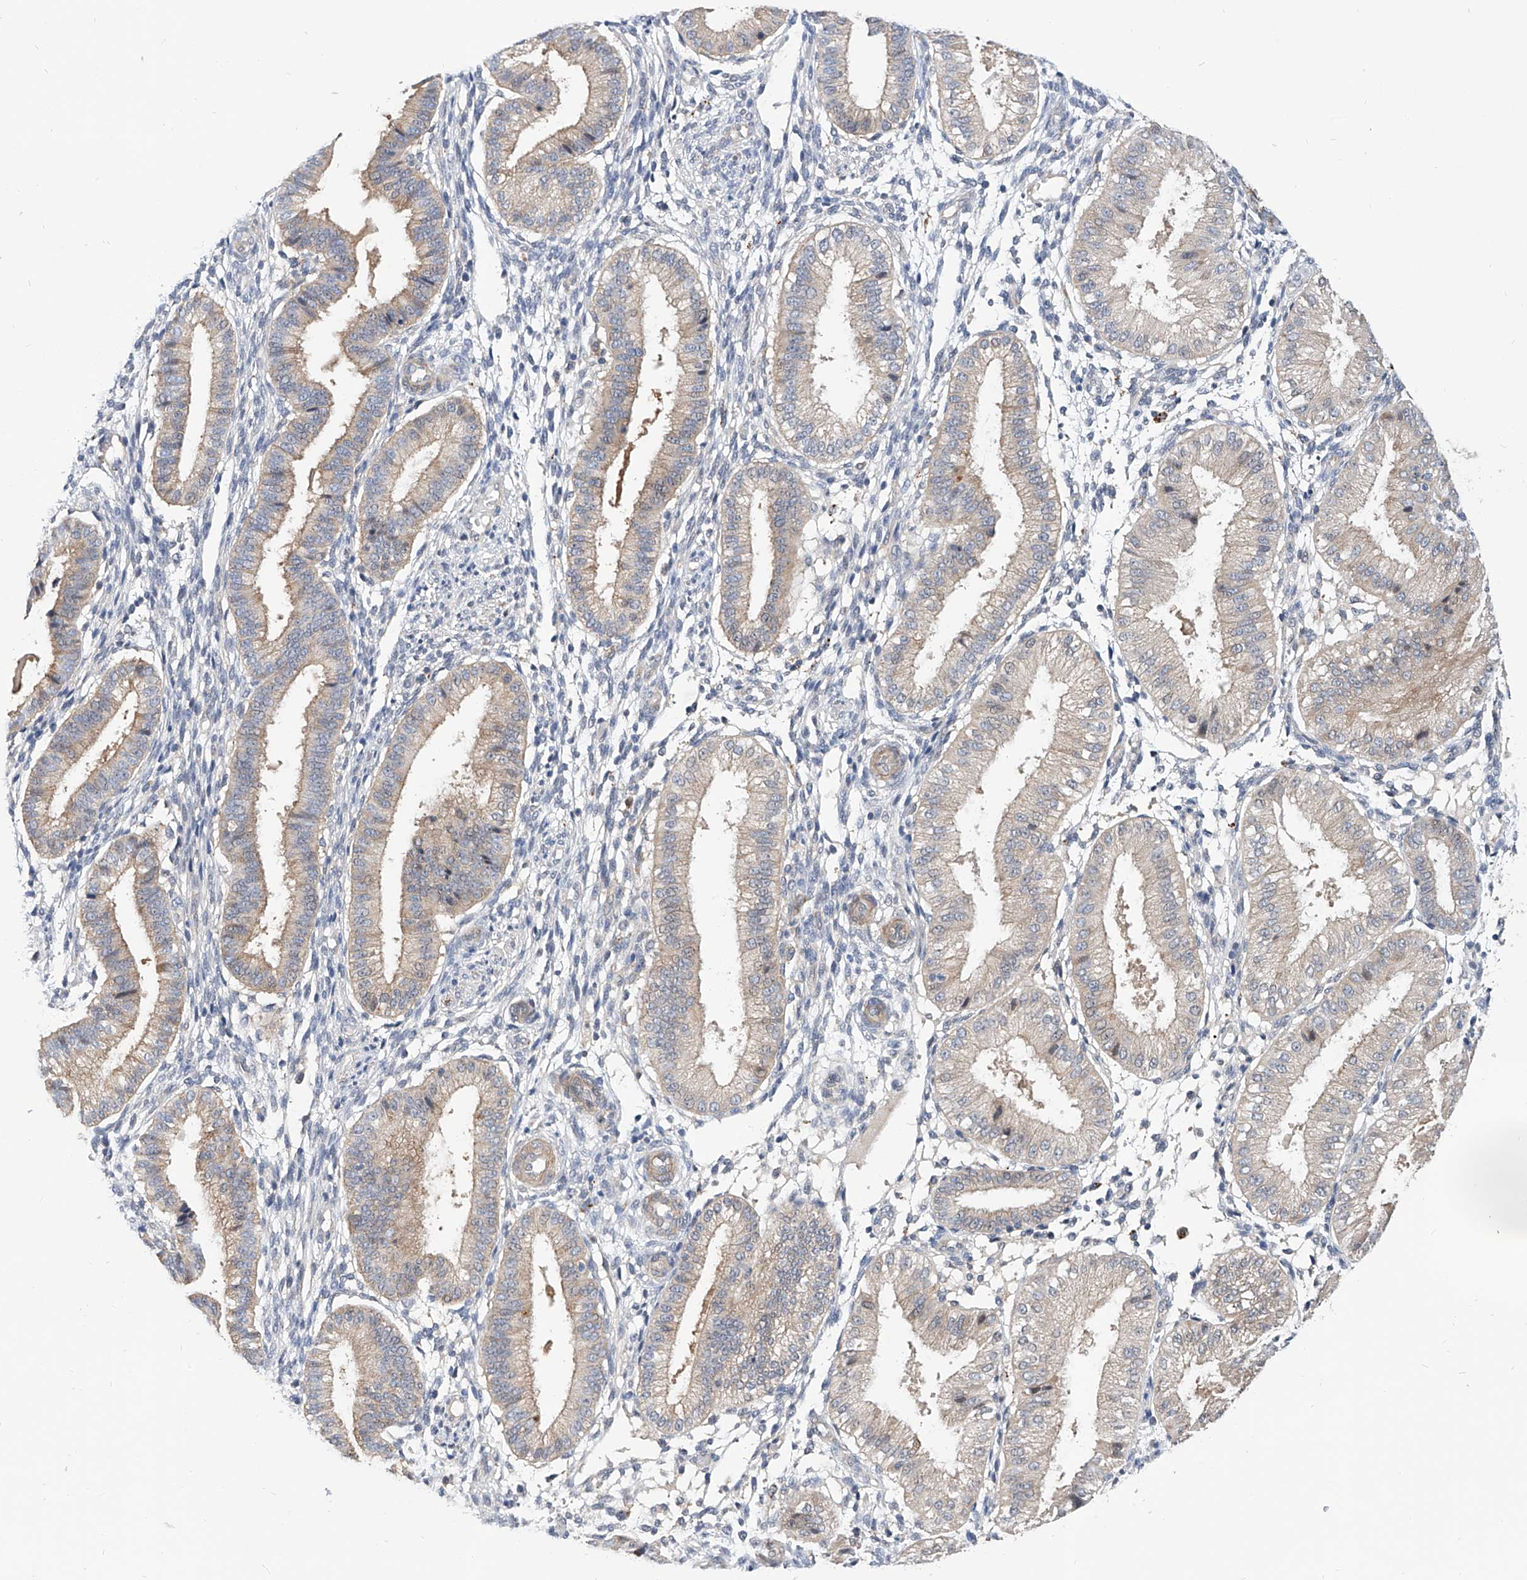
{"staining": {"intensity": "negative", "quantity": "none", "location": "none"}, "tissue": "endometrium", "cell_type": "Cells in endometrial stroma", "image_type": "normal", "snomed": [{"axis": "morphology", "description": "Normal tissue, NOS"}, {"axis": "topography", "description": "Endometrium"}], "caption": "An IHC histopathology image of normal endometrium is shown. There is no staining in cells in endometrial stroma of endometrium.", "gene": "MAGEE2", "patient": {"sex": "female", "age": 39}}